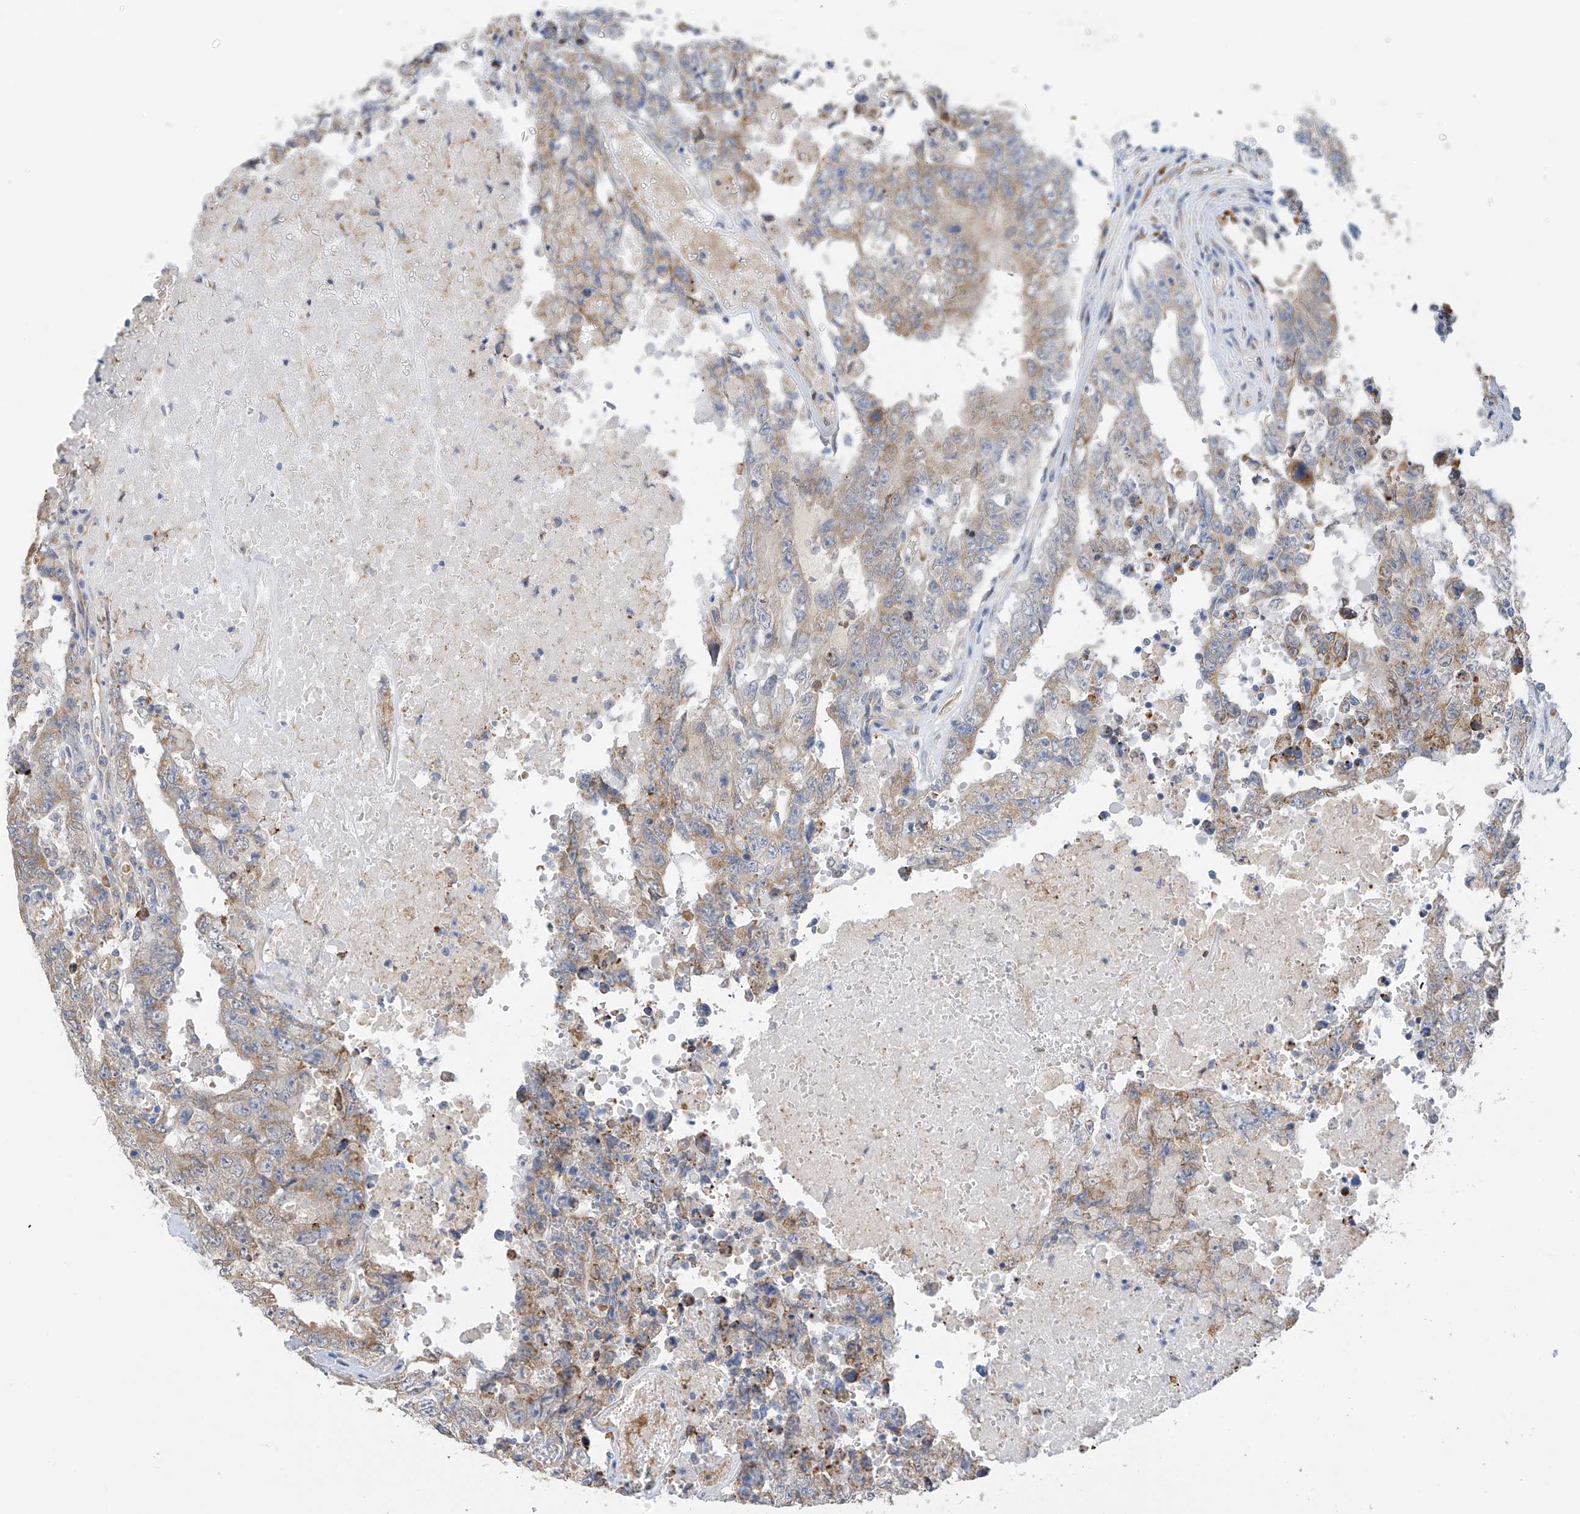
{"staining": {"intensity": "weak", "quantity": ">75%", "location": "cytoplasmic/membranous"}, "tissue": "testis cancer", "cell_type": "Tumor cells", "image_type": "cancer", "snomed": [{"axis": "morphology", "description": "Carcinoma, Embryonal, NOS"}, {"axis": "topography", "description": "Testis"}], "caption": "An immunohistochemistry (IHC) micrograph of neoplastic tissue is shown. Protein staining in brown highlights weak cytoplasmic/membranous positivity in testis cancer within tumor cells.", "gene": "REC8", "patient": {"sex": "male", "age": 26}}